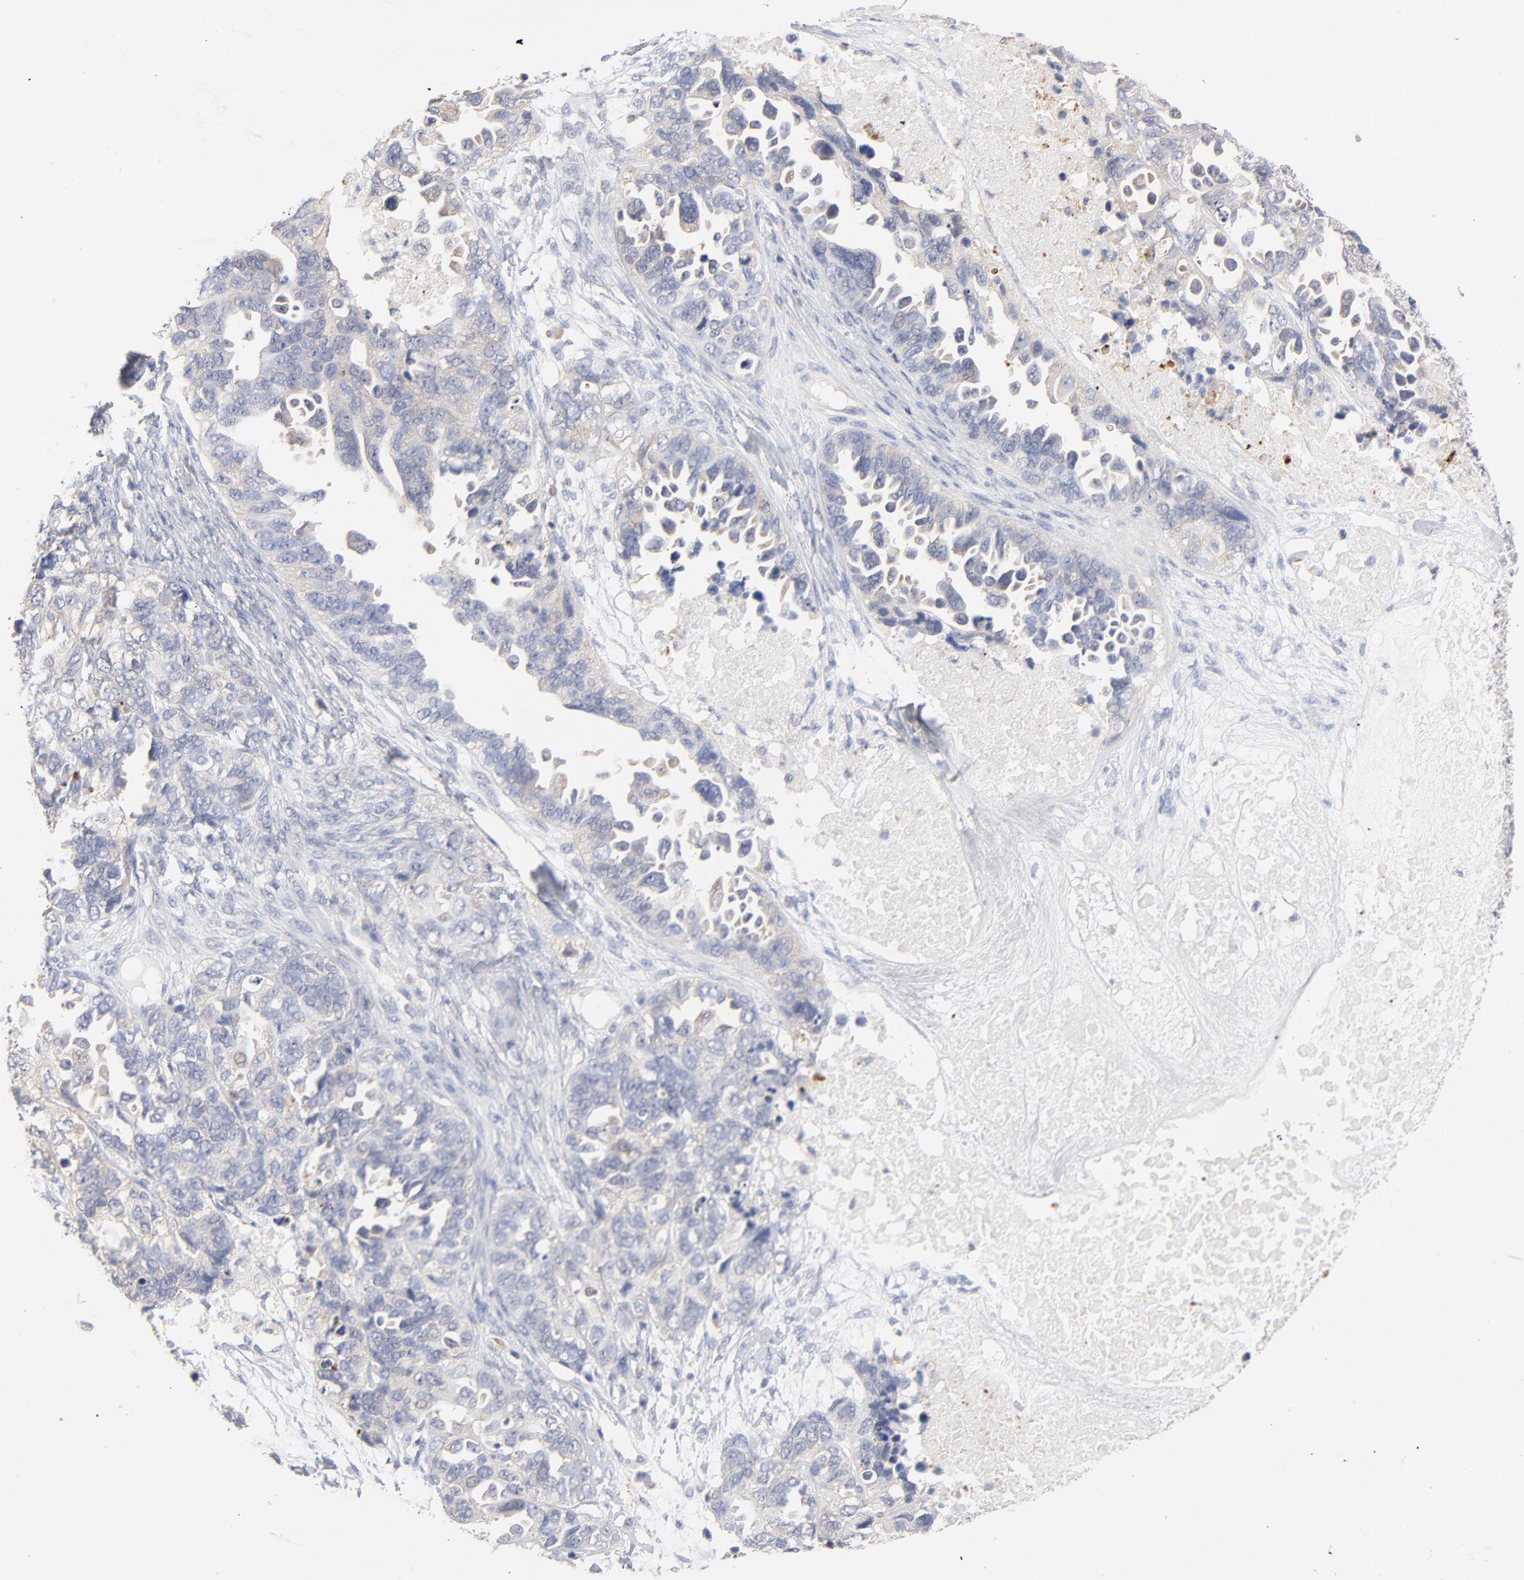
{"staining": {"intensity": "weak", "quantity": ">75%", "location": "cytoplasmic/membranous"}, "tissue": "ovarian cancer", "cell_type": "Tumor cells", "image_type": "cancer", "snomed": [{"axis": "morphology", "description": "Cystadenocarcinoma, serous, NOS"}, {"axis": "topography", "description": "Ovary"}], "caption": "The immunohistochemical stain labels weak cytoplasmic/membranous positivity in tumor cells of serous cystadenocarcinoma (ovarian) tissue.", "gene": "CAB39L", "patient": {"sex": "female", "age": 82}}